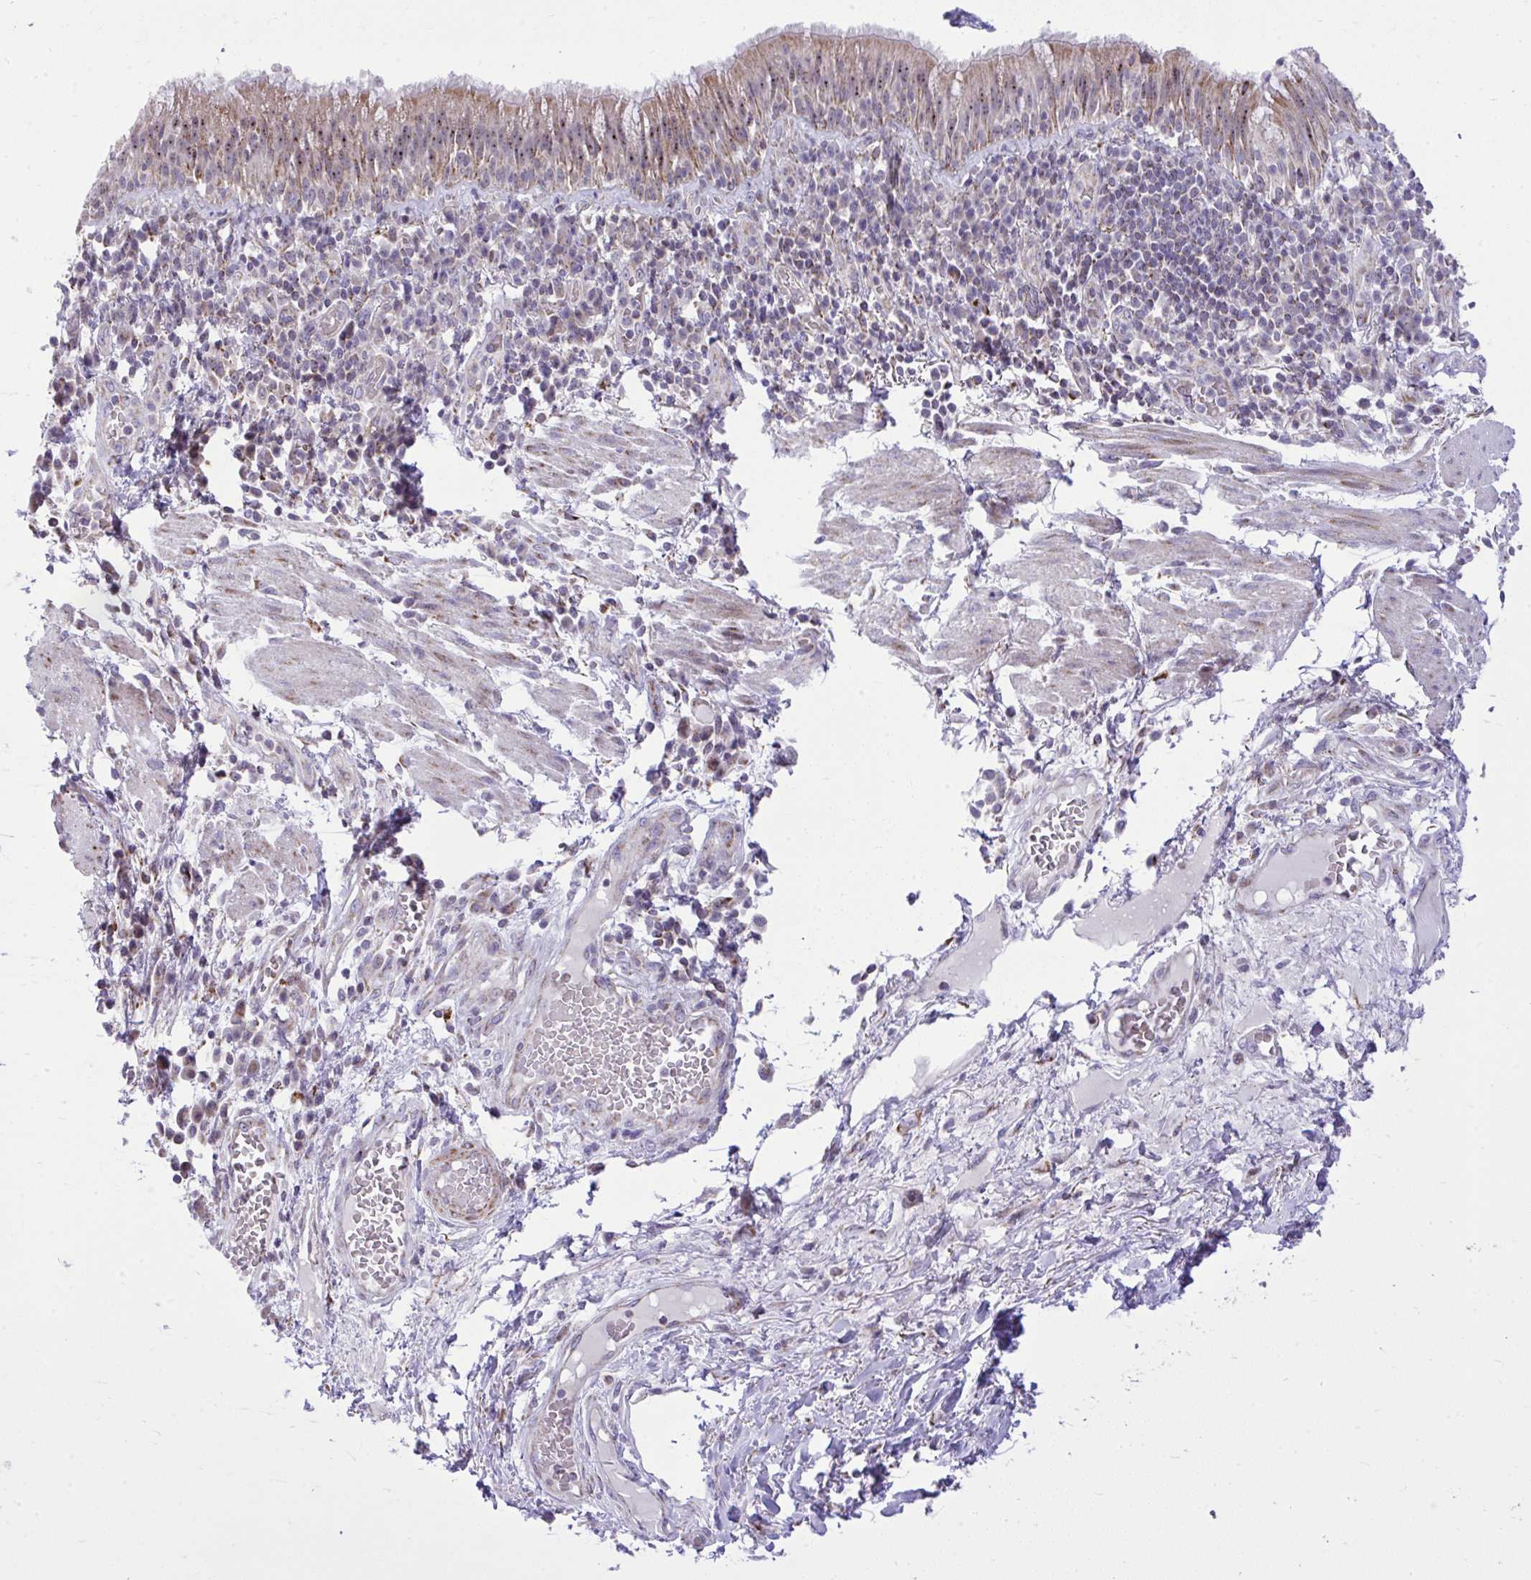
{"staining": {"intensity": "weak", "quantity": ">75%", "location": "cytoplasmic/membranous,nuclear"}, "tissue": "bronchus", "cell_type": "Respiratory epithelial cells", "image_type": "normal", "snomed": [{"axis": "morphology", "description": "Normal tissue, NOS"}, {"axis": "topography", "description": "Cartilage tissue"}, {"axis": "topography", "description": "Bronchus"}], "caption": "About >75% of respiratory epithelial cells in normal bronchus display weak cytoplasmic/membranous,nuclear protein staining as visualized by brown immunohistochemical staining.", "gene": "GPRIN3", "patient": {"sex": "male", "age": 56}}